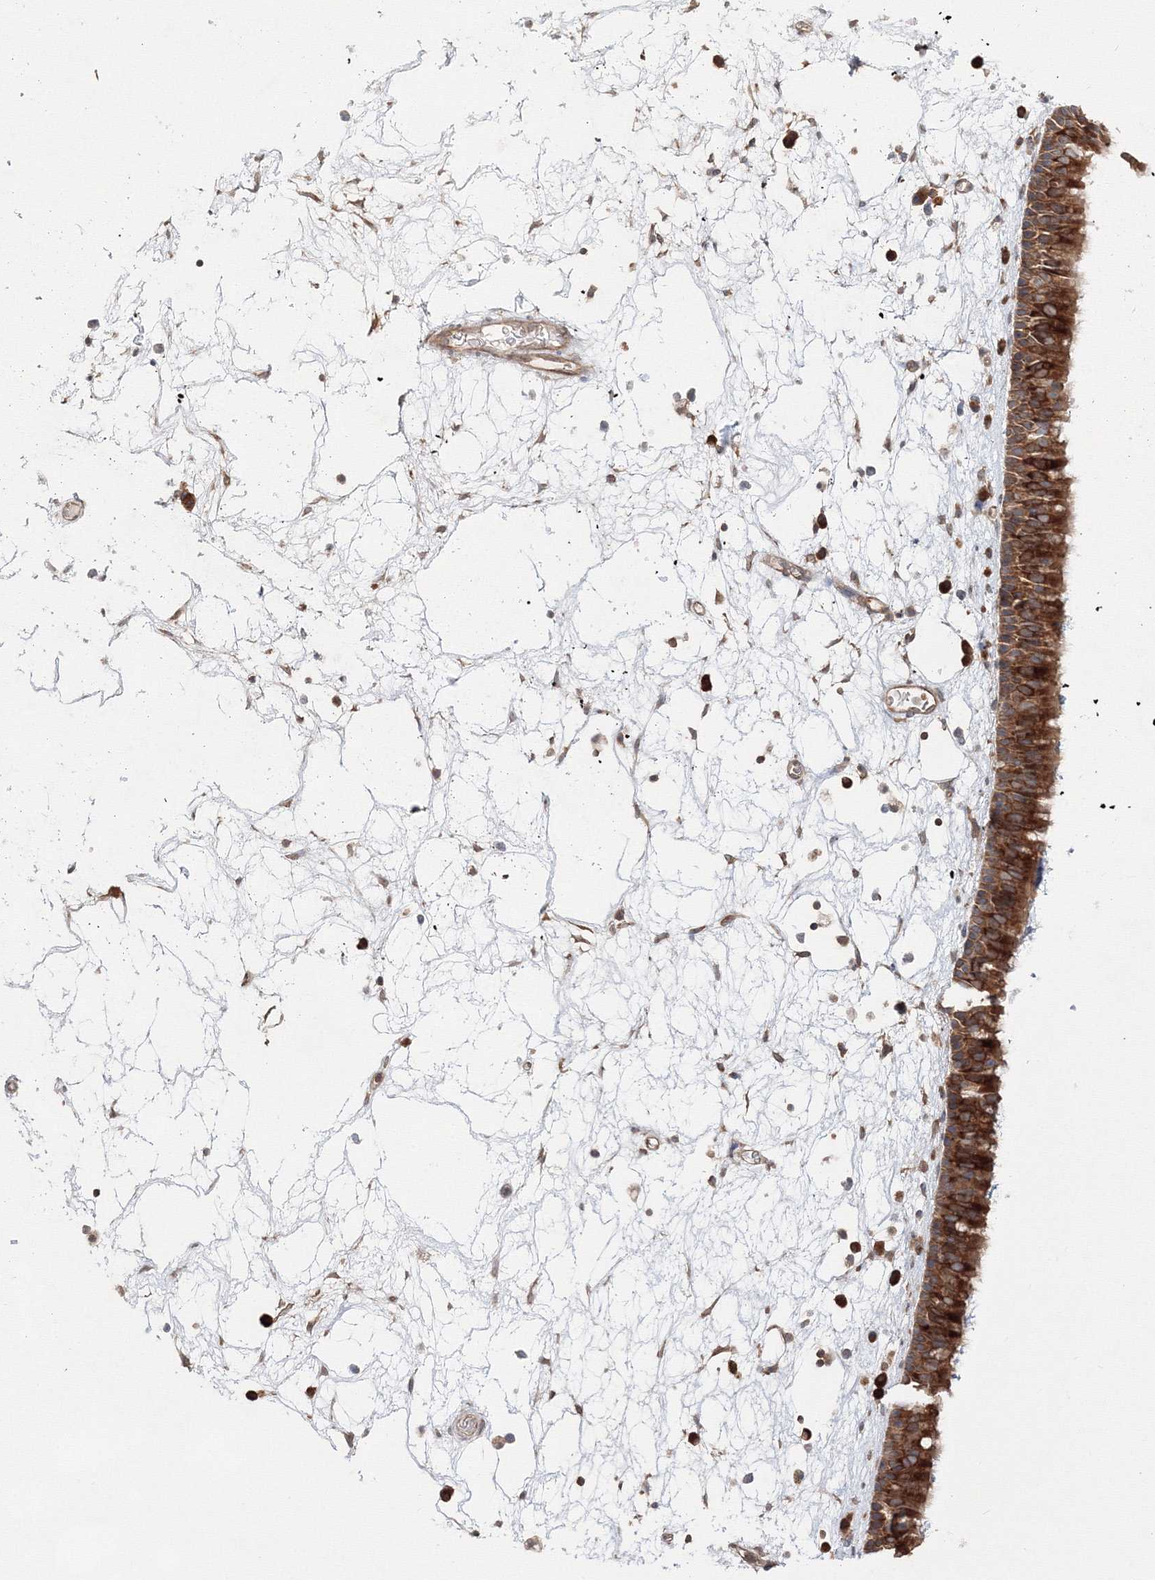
{"staining": {"intensity": "strong", "quantity": ">75%", "location": "cytoplasmic/membranous"}, "tissue": "nasopharynx", "cell_type": "Respiratory epithelial cells", "image_type": "normal", "snomed": [{"axis": "morphology", "description": "Normal tissue, NOS"}, {"axis": "morphology", "description": "Inflammation, NOS"}, {"axis": "morphology", "description": "Malignant melanoma, Metastatic site"}, {"axis": "topography", "description": "Nasopharynx"}], "caption": "Unremarkable nasopharynx shows strong cytoplasmic/membranous staining in about >75% of respiratory epithelial cells, visualized by immunohistochemistry.", "gene": "HARS1", "patient": {"sex": "male", "age": 70}}